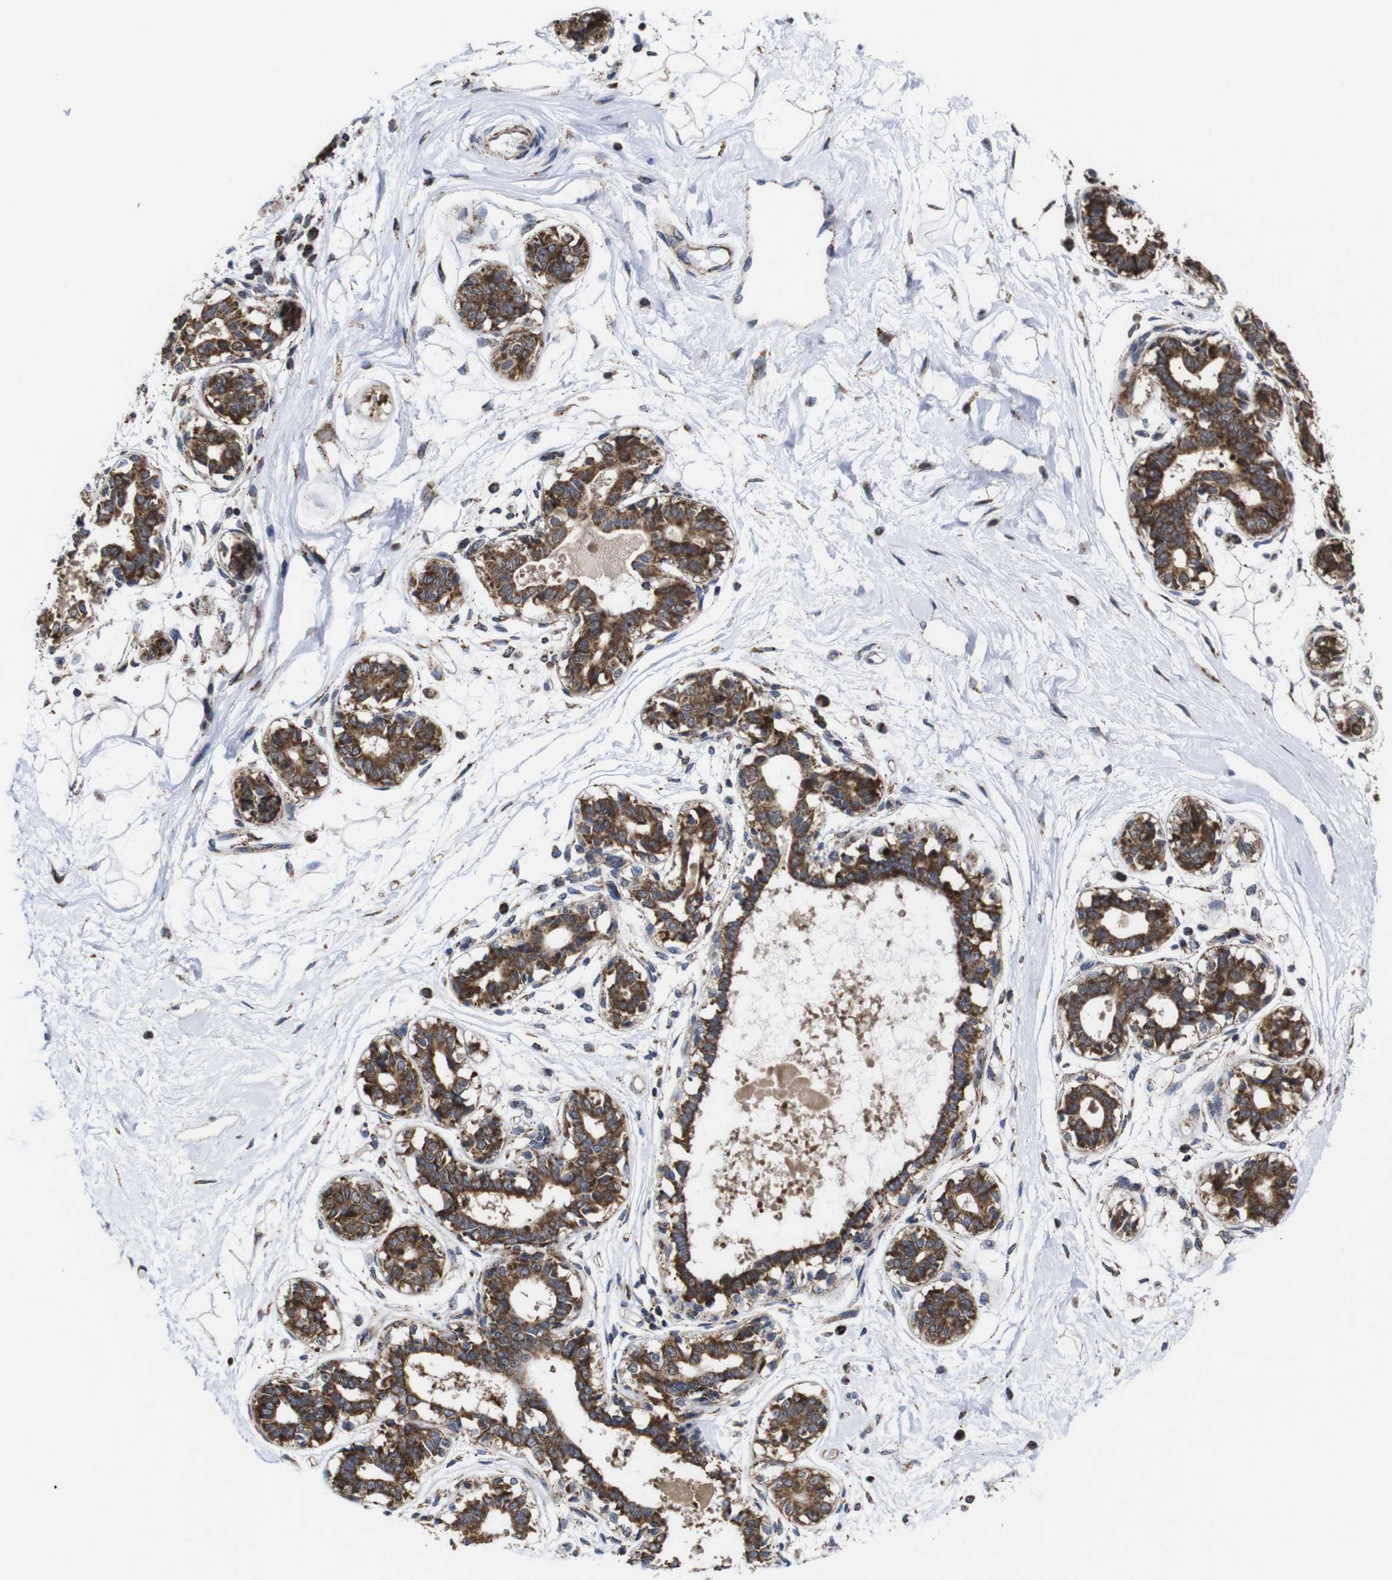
{"staining": {"intensity": "negative", "quantity": "none", "location": "none"}, "tissue": "breast", "cell_type": "Adipocytes", "image_type": "normal", "snomed": [{"axis": "morphology", "description": "Normal tissue, NOS"}, {"axis": "topography", "description": "Breast"}], "caption": "High power microscopy histopathology image of an immunohistochemistry micrograph of unremarkable breast, revealing no significant staining in adipocytes. Brightfield microscopy of IHC stained with DAB (3,3'-diaminobenzidine) (brown) and hematoxylin (blue), captured at high magnification.", "gene": "C17orf80", "patient": {"sex": "female", "age": 45}}